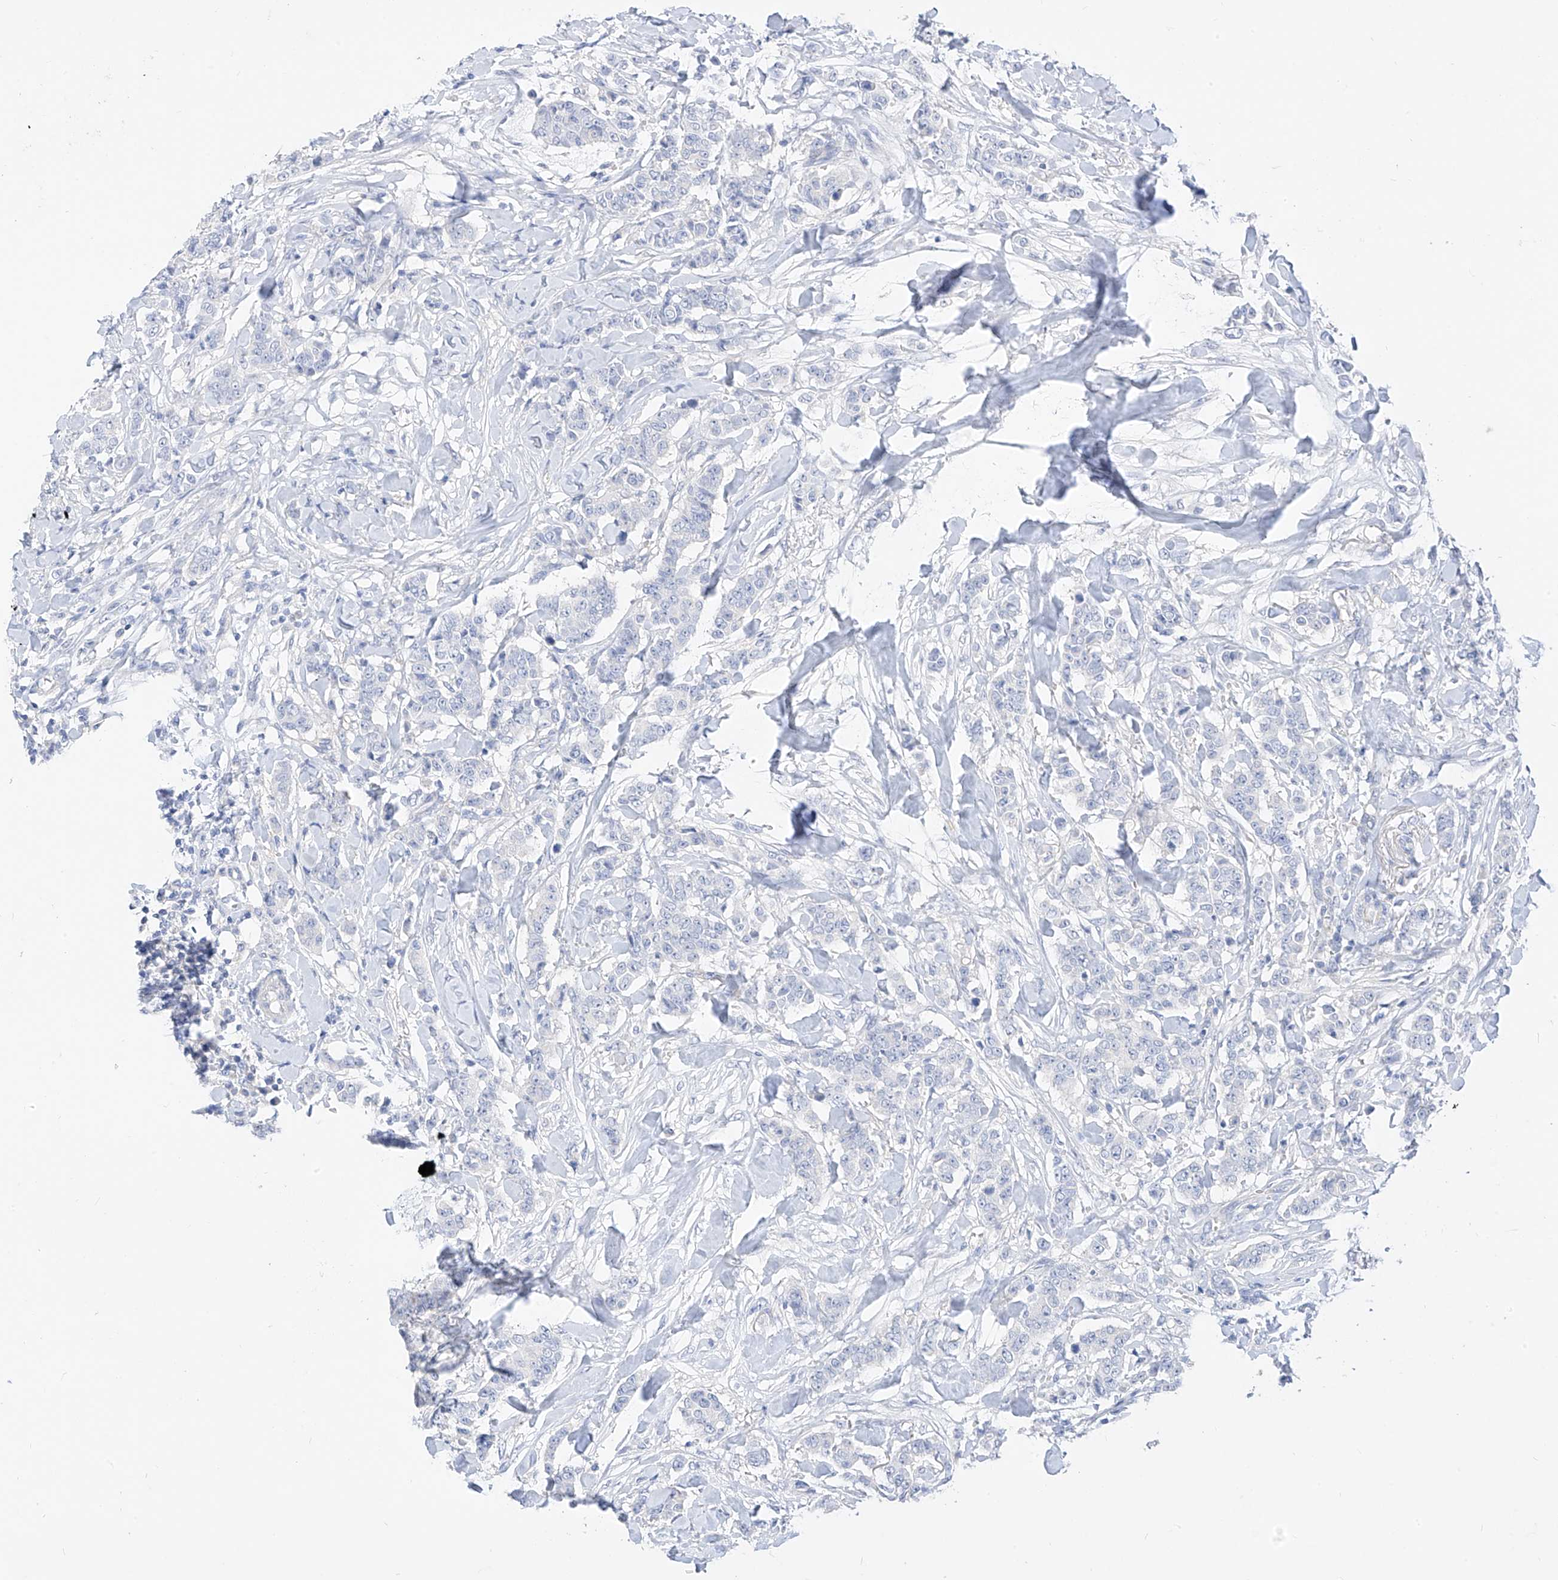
{"staining": {"intensity": "negative", "quantity": "none", "location": "none"}, "tissue": "breast cancer", "cell_type": "Tumor cells", "image_type": "cancer", "snomed": [{"axis": "morphology", "description": "Duct carcinoma"}, {"axis": "topography", "description": "Breast"}], "caption": "Immunohistochemistry image of breast intraductal carcinoma stained for a protein (brown), which reveals no positivity in tumor cells.", "gene": "ZZEF1", "patient": {"sex": "female", "age": 40}}